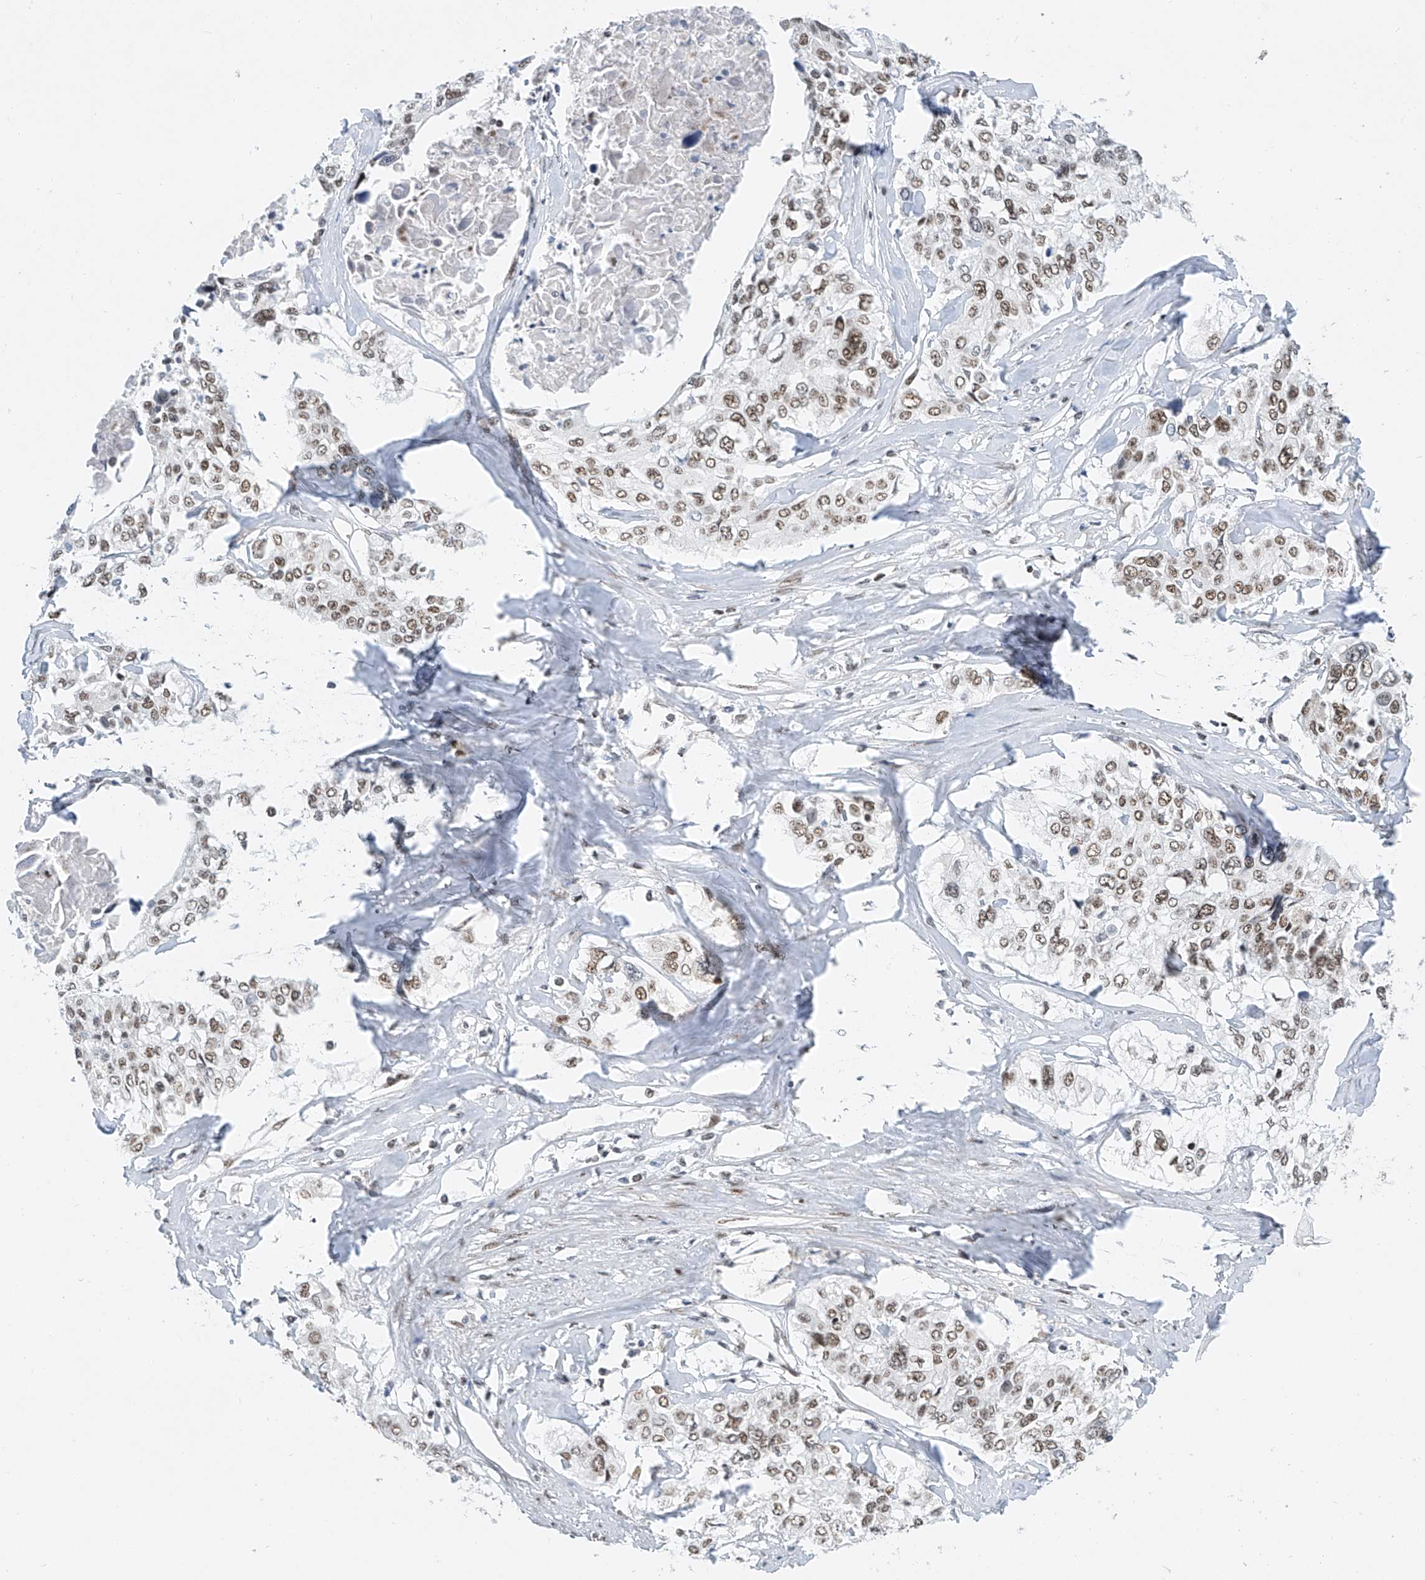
{"staining": {"intensity": "moderate", "quantity": ">75%", "location": "nuclear"}, "tissue": "cervical cancer", "cell_type": "Tumor cells", "image_type": "cancer", "snomed": [{"axis": "morphology", "description": "Squamous cell carcinoma, NOS"}, {"axis": "topography", "description": "Cervix"}], "caption": "Immunohistochemistry histopathology image of cervical squamous cell carcinoma stained for a protein (brown), which shows medium levels of moderate nuclear positivity in about >75% of tumor cells.", "gene": "TAF4", "patient": {"sex": "female", "age": 31}}